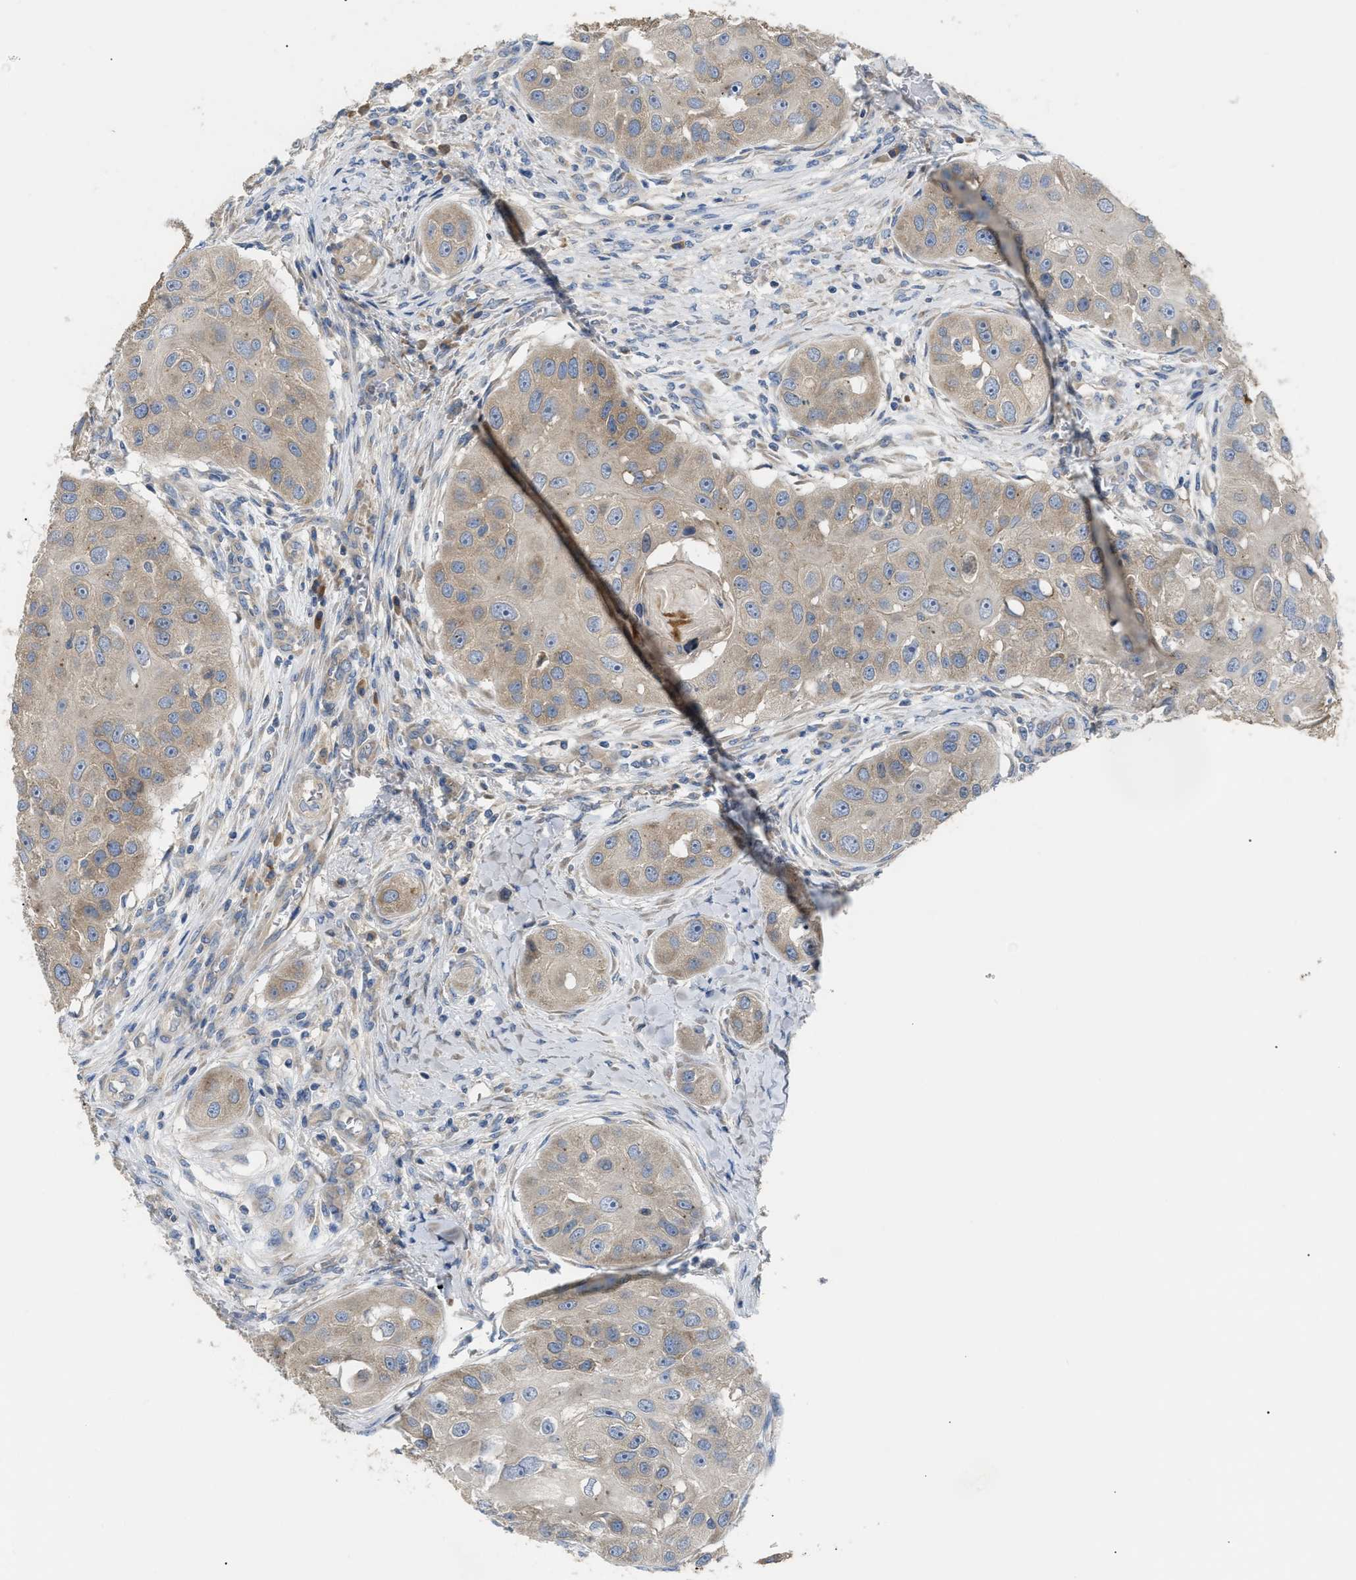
{"staining": {"intensity": "weak", "quantity": ">75%", "location": "cytoplasmic/membranous"}, "tissue": "head and neck cancer", "cell_type": "Tumor cells", "image_type": "cancer", "snomed": [{"axis": "morphology", "description": "Normal tissue, NOS"}, {"axis": "morphology", "description": "Squamous cell carcinoma, NOS"}, {"axis": "topography", "description": "Skeletal muscle"}, {"axis": "topography", "description": "Head-Neck"}], "caption": "The photomicrograph displays a brown stain indicating the presence of a protein in the cytoplasmic/membranous of tumor cells in head and neck cancer. (Stains: DAB in brown, nuclei in blue, Microscopy: brightfield microscopy at high magnification).", "gene": "DHX58", "patient": {"sex": "male", "age": 51}}